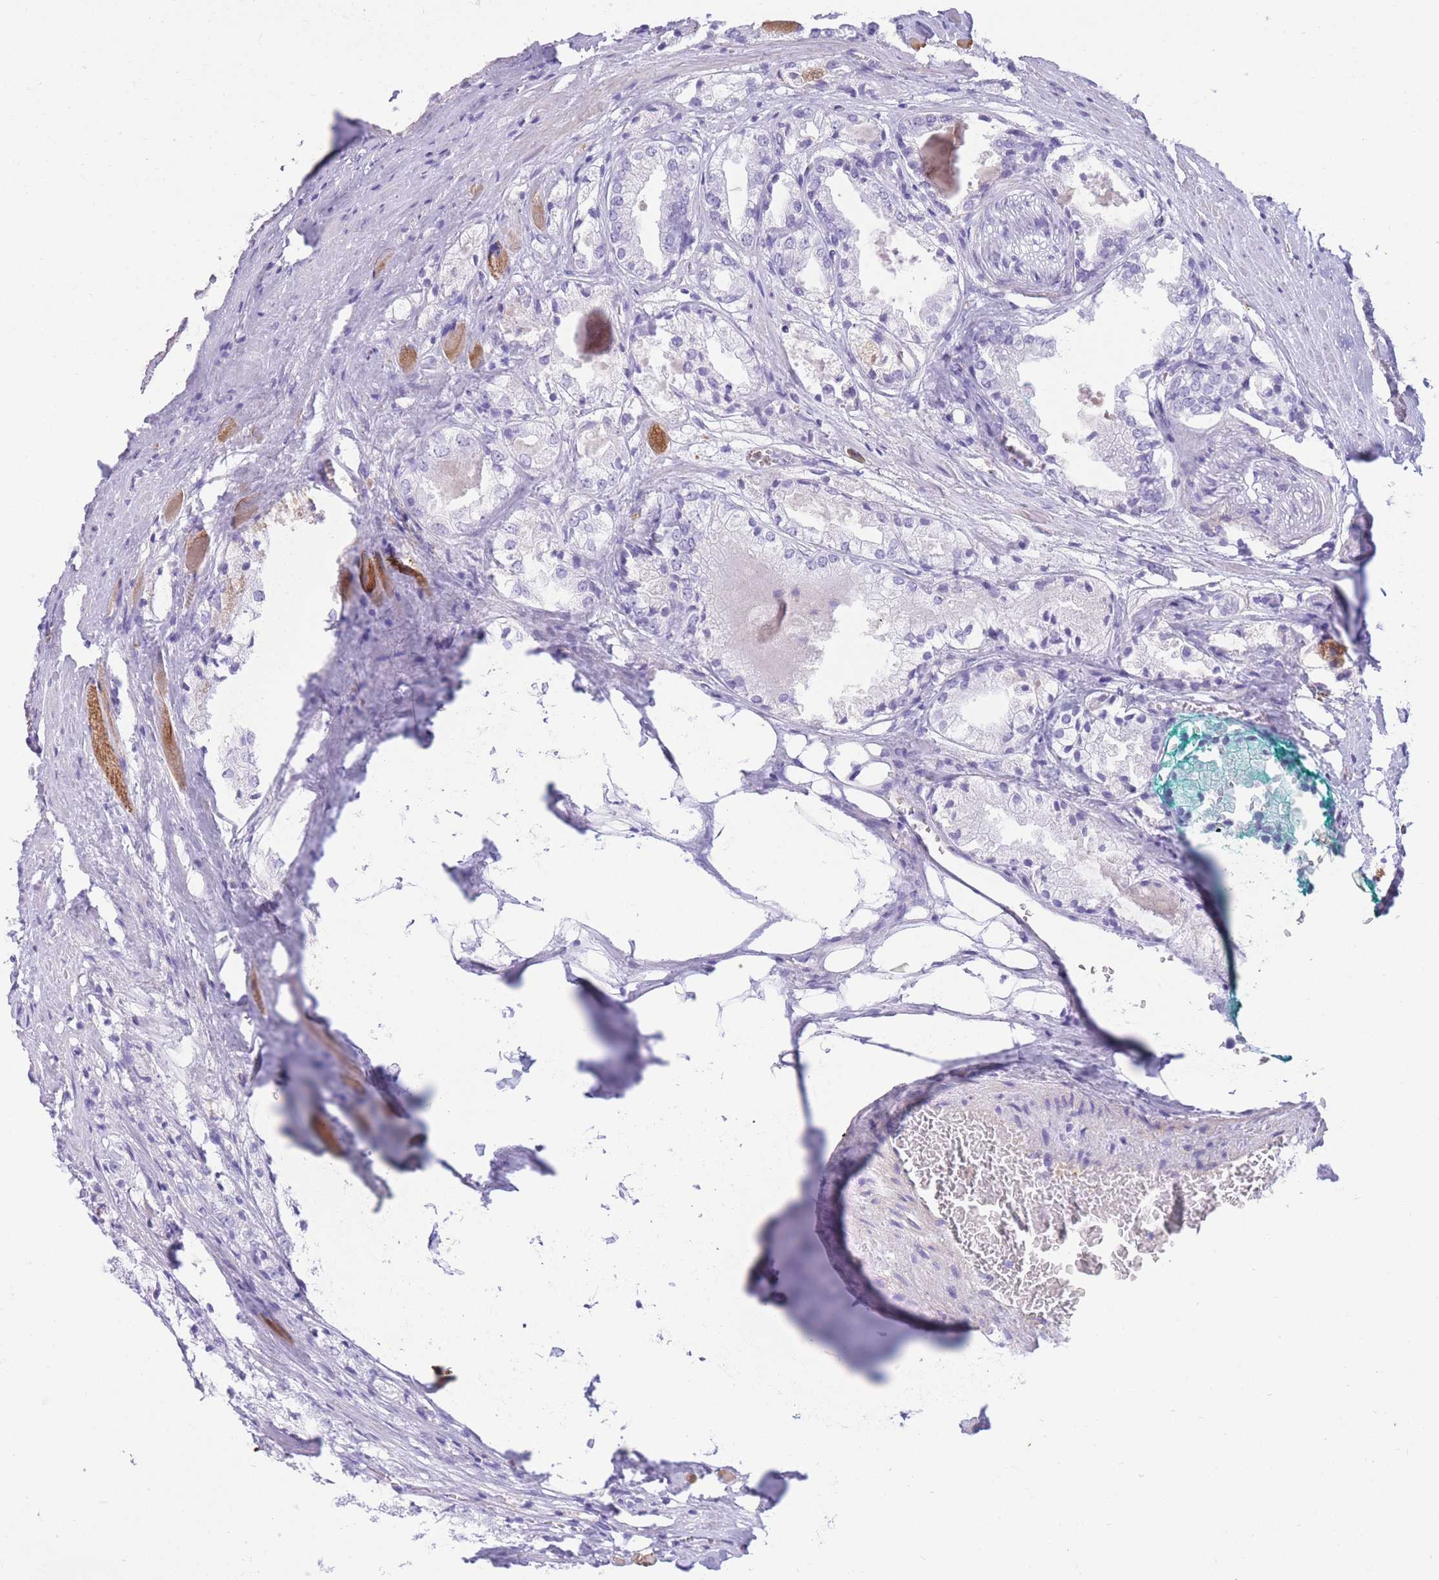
{"staining": {"intensity": "negative", "quantity": "none", "location": "none"}, "tissue": "prostate cancer", "cell_type": "Tumor cells", "image_type": "cancer", "snomed": [{"axis": "morphology", "description": "Adenocarcinoma, Low grade"}, {"axis": "topography", "description": "Prostate"}], "caption": "Immunohistochemistry of human prostate cancer displays no positivity in tumor cells.", "gene": "PLBD1", "patient": {"sex": "male", "age": 67}}